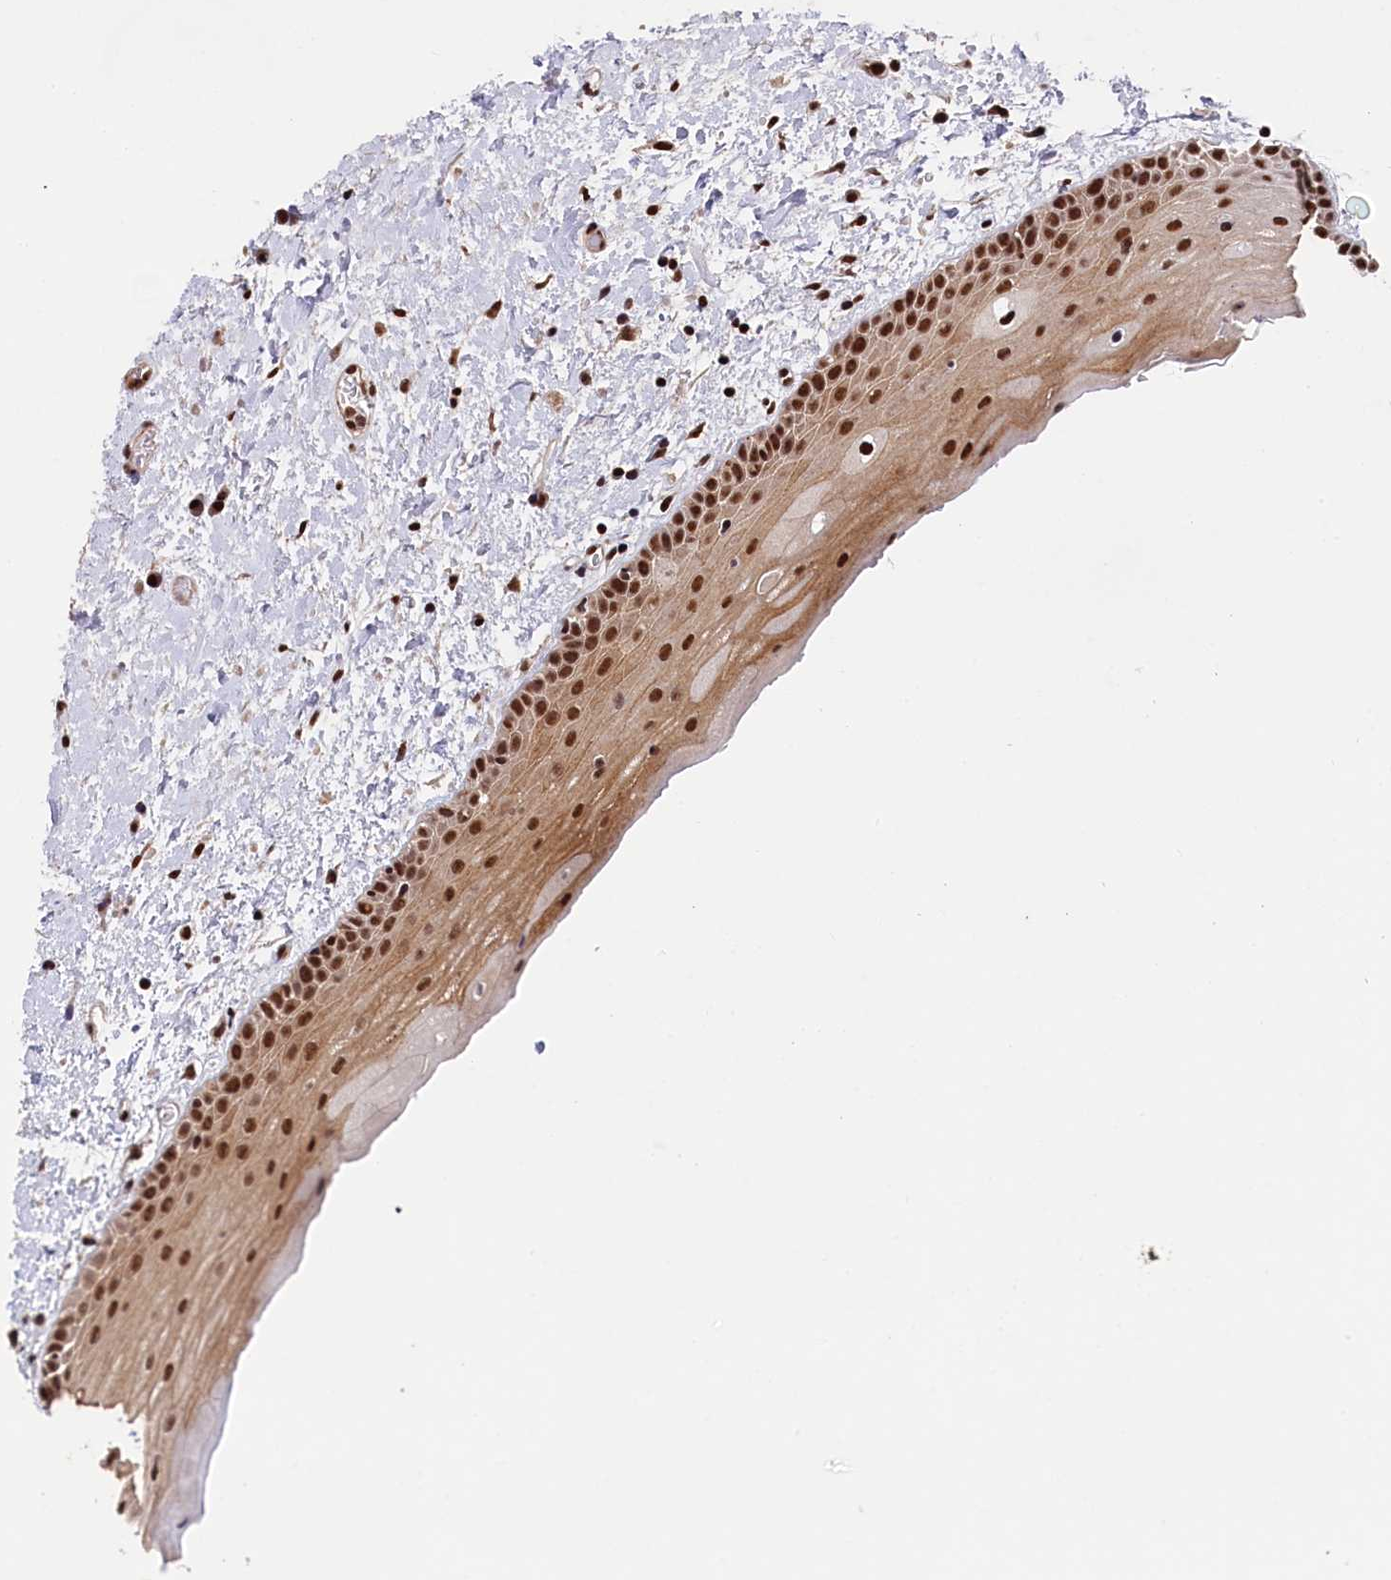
{"staining": {"intensity": "strong", "quantity": ">75%", "location": "nuclear"}, "tissue": "oral mucosa", "cell_type": "Squamous epithelial cells", "image_type": "normal", "snomed": [{"axis": "morphology", "description": "Normal tissue, NOS"}, {"axis": "topography", "description": "Oral tissue"}], "caption": "Immunohistochemistry (IHC) of normal human oral mucosa reveals high levels of strong nuclear expression in approximately >75% of squamous epithelial cells.", "gene": "ADIG", "patient": {"sex": "female", "age": 76}}